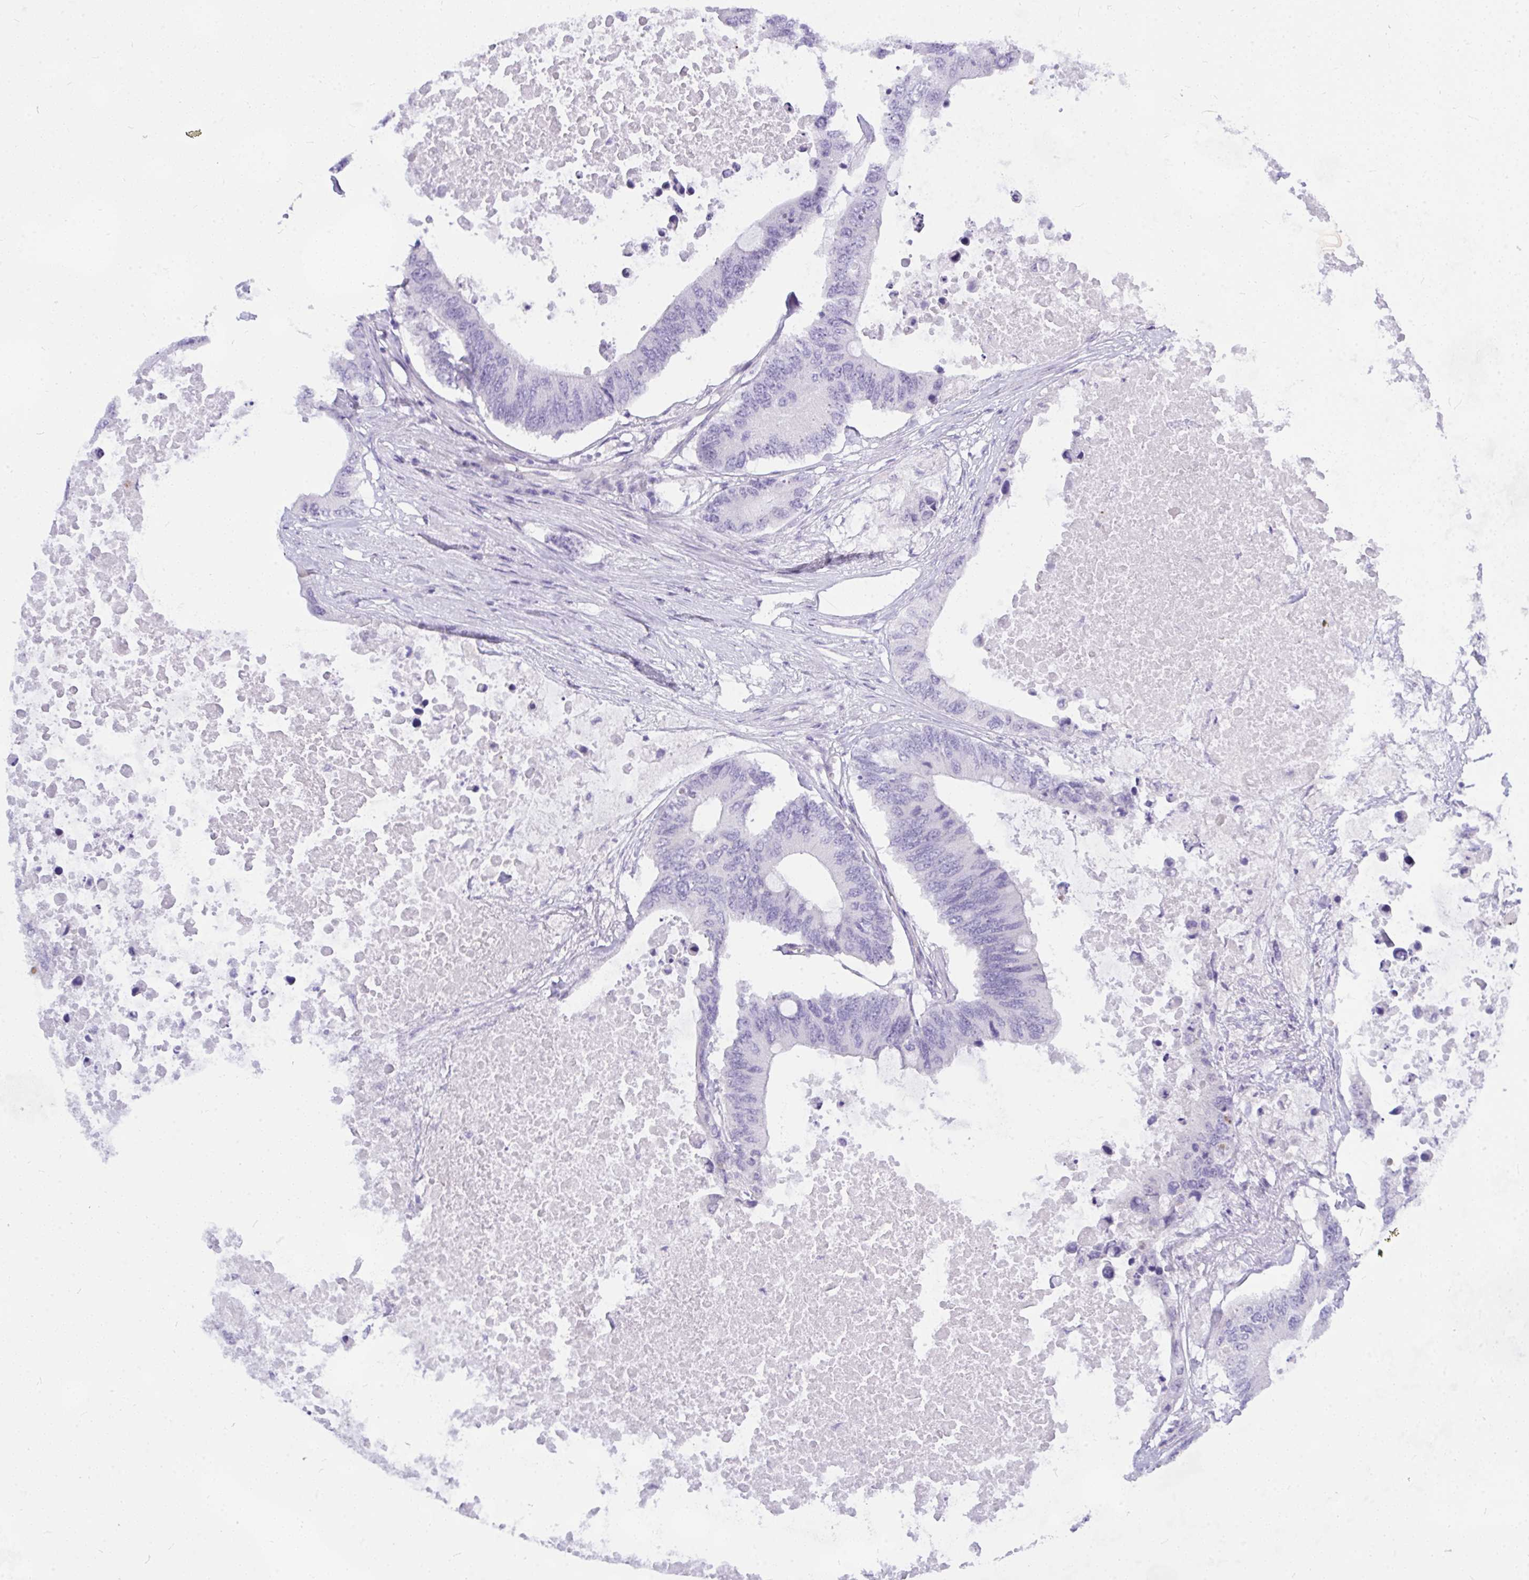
{"staining": {"intensity": "negative", "quantity": "none", "location": "none"}, "tissue": "colorectal cancer", "cell_type": "Tumor cells", "image_type": "cancer", "snomed": [{"axis": "morphology", "description": "Adenocarcinoma, NOS"}, {"axis": "topography", "description": "Colon"}], "caption": "Tumor cells are negative for brown protein staining in adenocarcinoma (colorectal).", "gene": "NFXL1", "patient": {"sex": "male", "age": 71}}